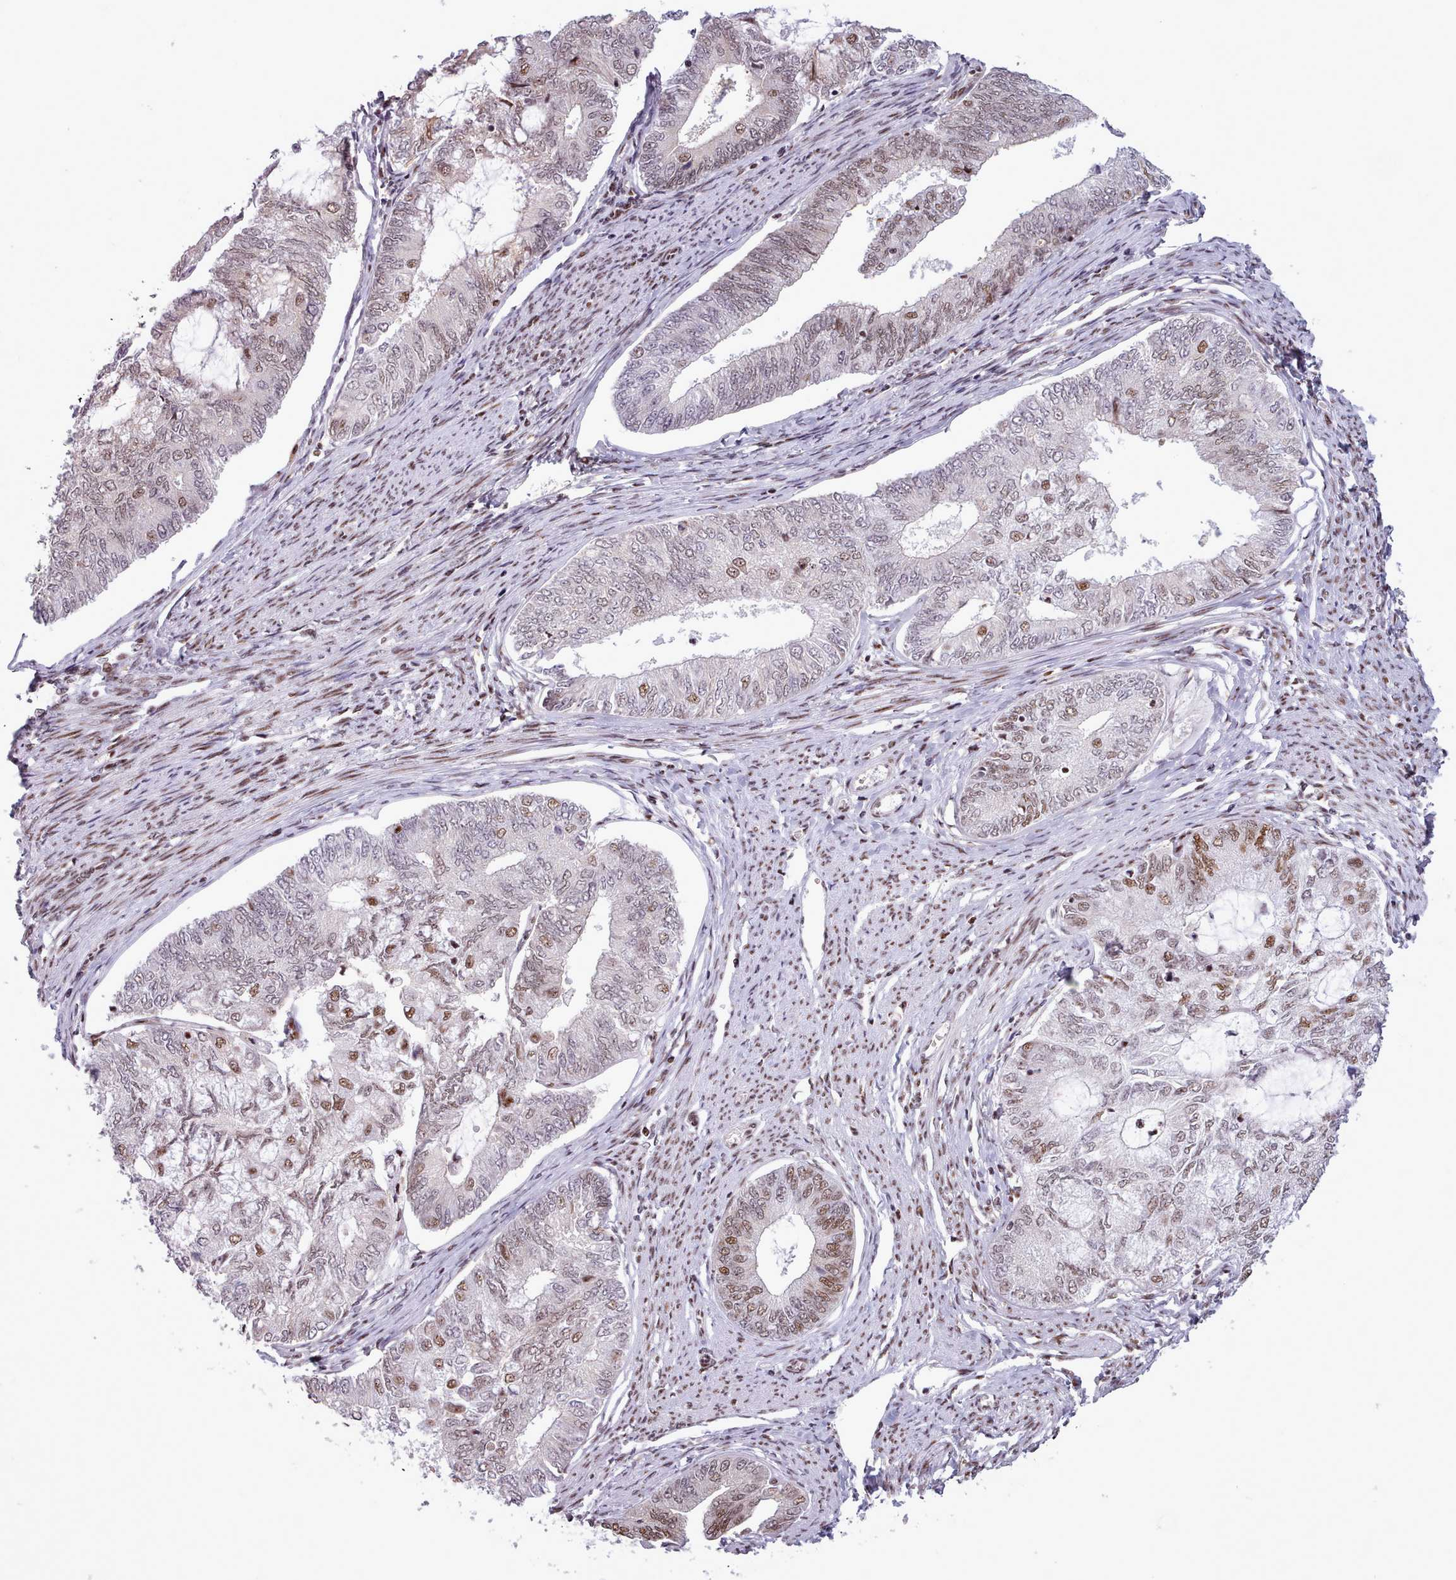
{"staining": {"intensity": "moderate", "quantity": "25%-75%", "location": "nuclear"}, "tissue": "endometrial cancer", "cell_type": "Tumor cells", "image_type": "cancer", "snomed": [{"axis": "morphology", "description": "Adenocarcinoma, NOS"}, {"axis": "topography", "description": "Endometrium"}], "caption": "Protein staining of endometrial adenocarcinoma tissue demonstrates moderate nuclear expression in about 25%-75% of tumor cells. (DAB IHC with brightfield microscopy, high magnification).", "gene": "SRSF4", "patient": {"sex": "female", "age": 68}}